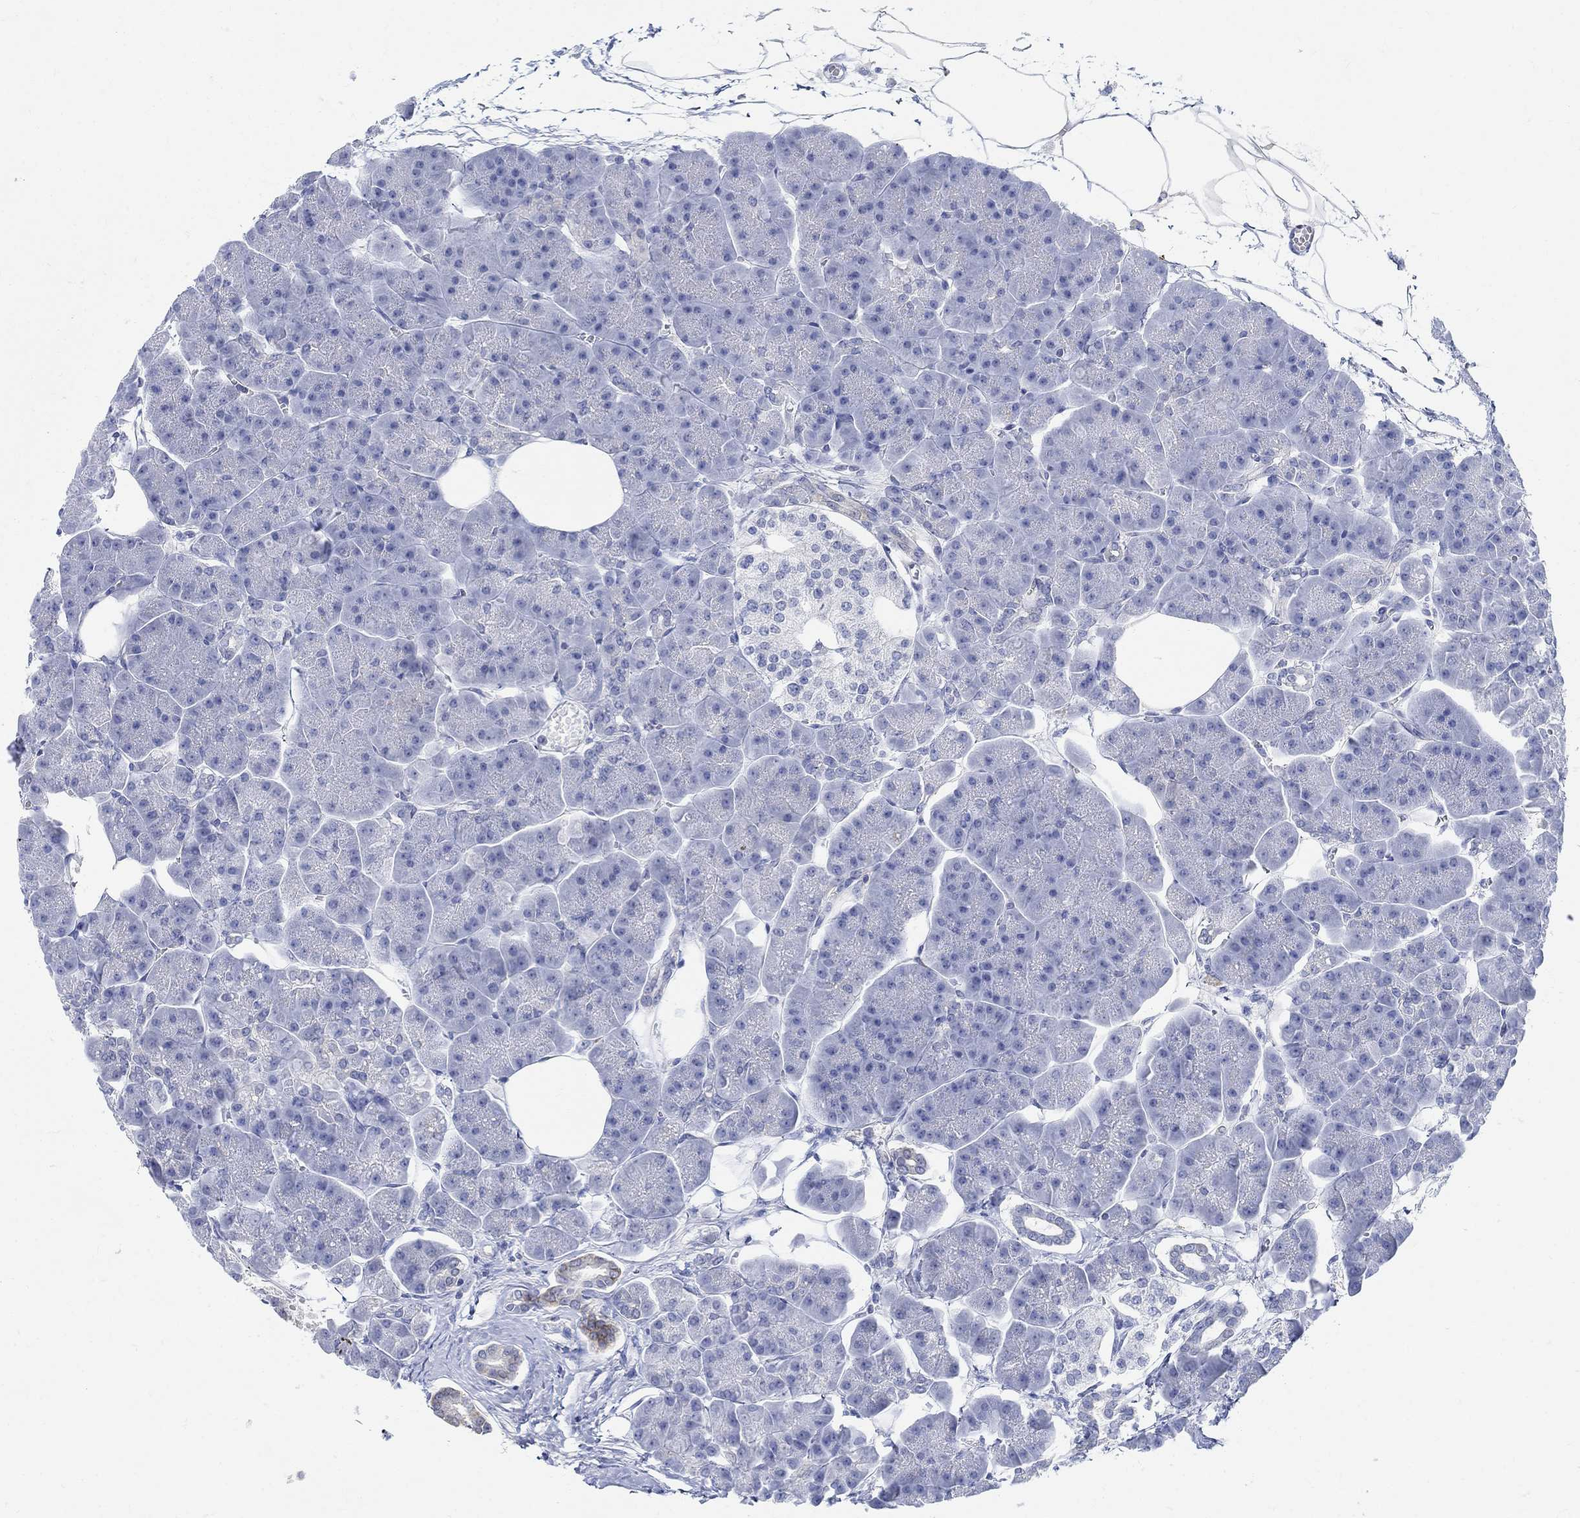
{"staining": {"intensity": "negative", "quantity": "none", "location": "none"}, "tissue": "pancreas", "cell_type": "Exocrine glandular cells", "image_type": "normal", "snomed": [{"axis": "morphology", "description": "Normal tissue, NOS"}, {"axis": "topography", "description": "Adipose tissue"}, {"axis": "topography", "description": "Pancreas"}, {"axis": "topography", "description": "Peripheral nerve tissue"}], "caption": "Photomicrograph shows no protein expression in exocrine glandular cells of normal pancreas.", "gene": "PHF21B", "patient": {"sex": "female", "age": 58}}